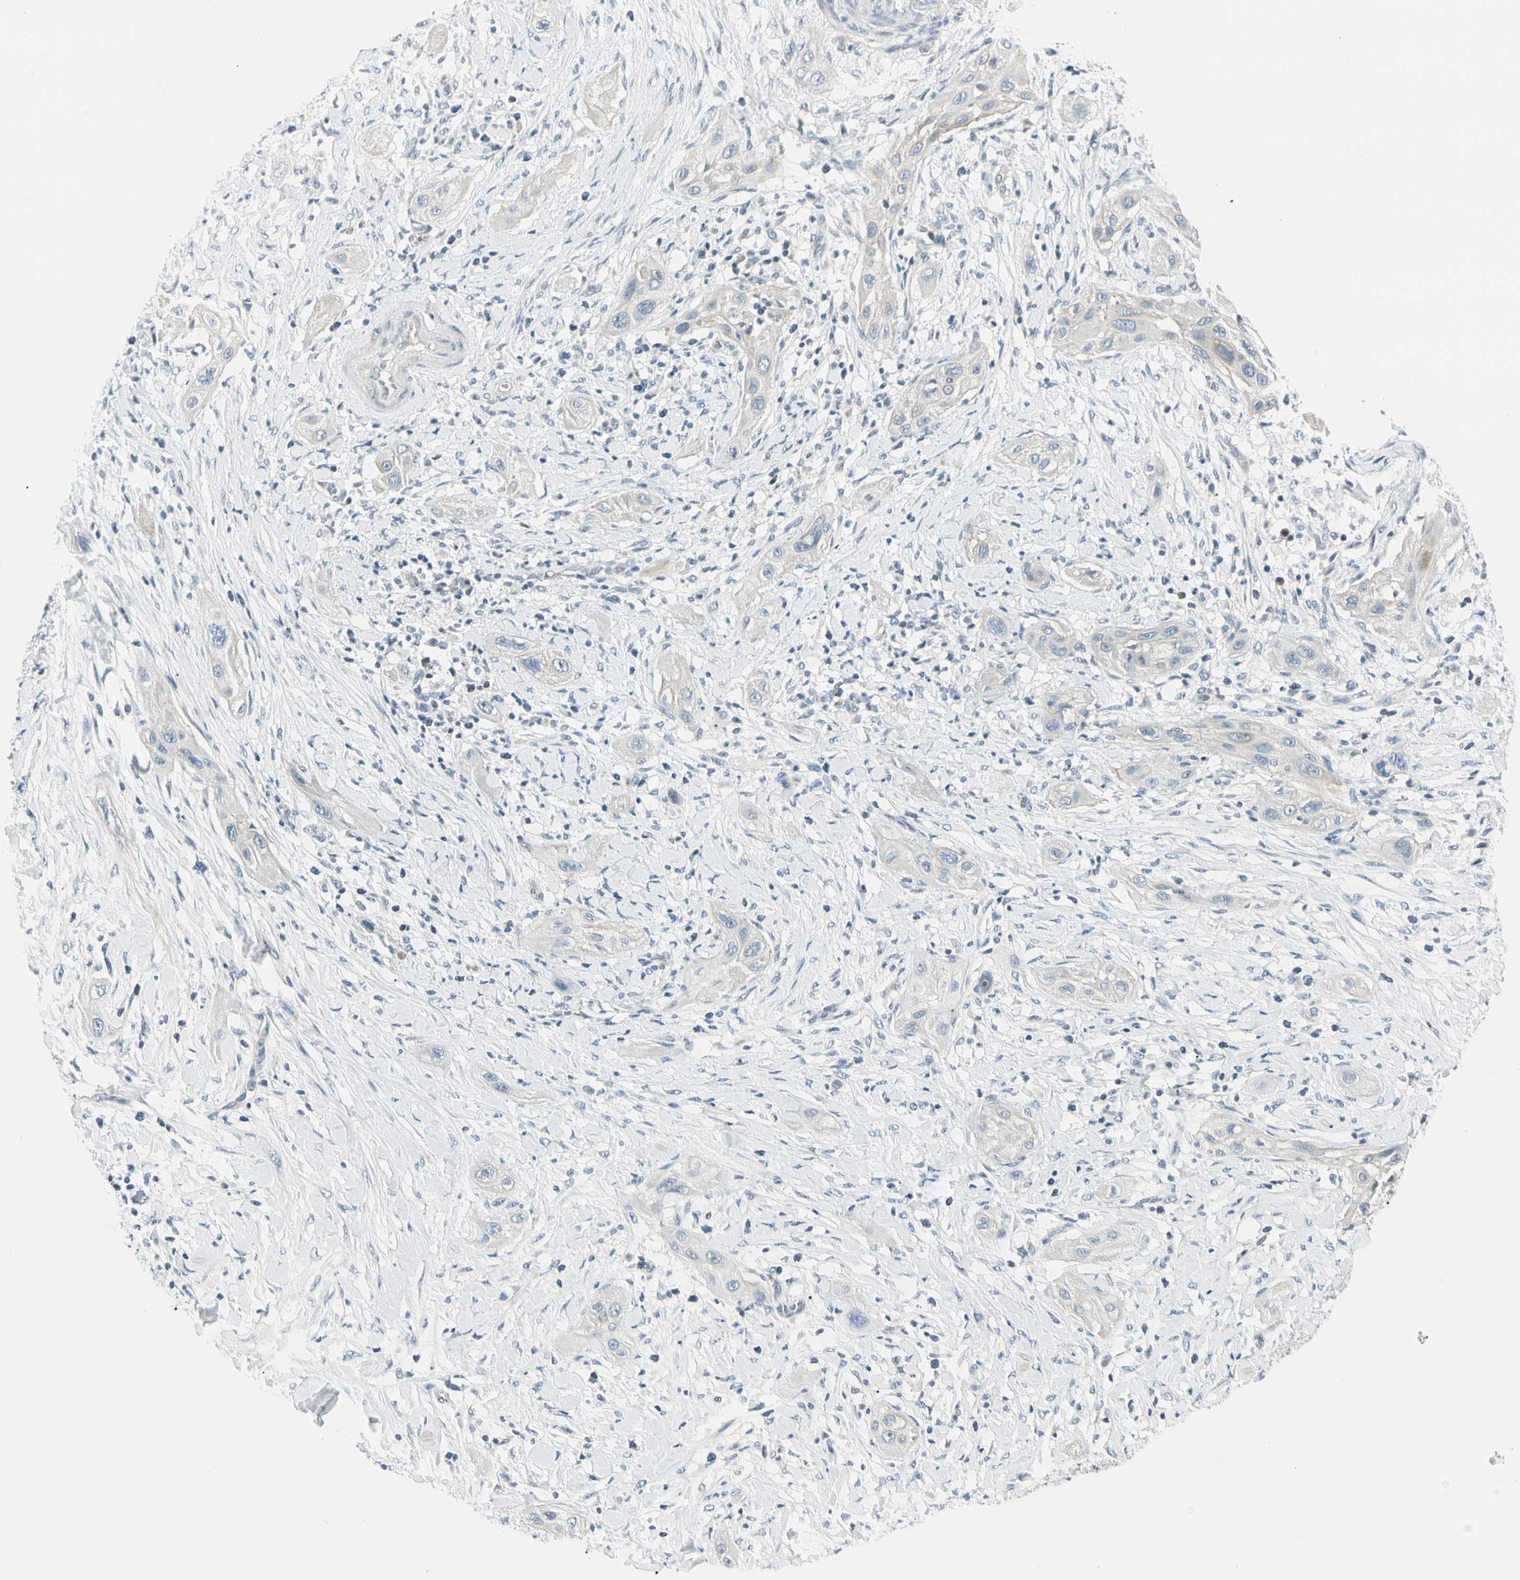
{"staining": {"intensity": "negative", "quantity": "none", "location": "none"}, "tissue": "lung cancer", "cell_type": "Tumor cells", "image_type": "cancer", "snomed": [{"axis": "morphology", "description": "Squamous cell carcinoma, NOS"}, {"axis": "topography", "description": "Lung"}], "caption": "This is an immunohistochemistry histopathology image of human lung cancer (squamous cell carcinoma). There is no staining in tumor cells.", "gene": "SLC6A15", "patient": {"sex": "female", "age": 47}}